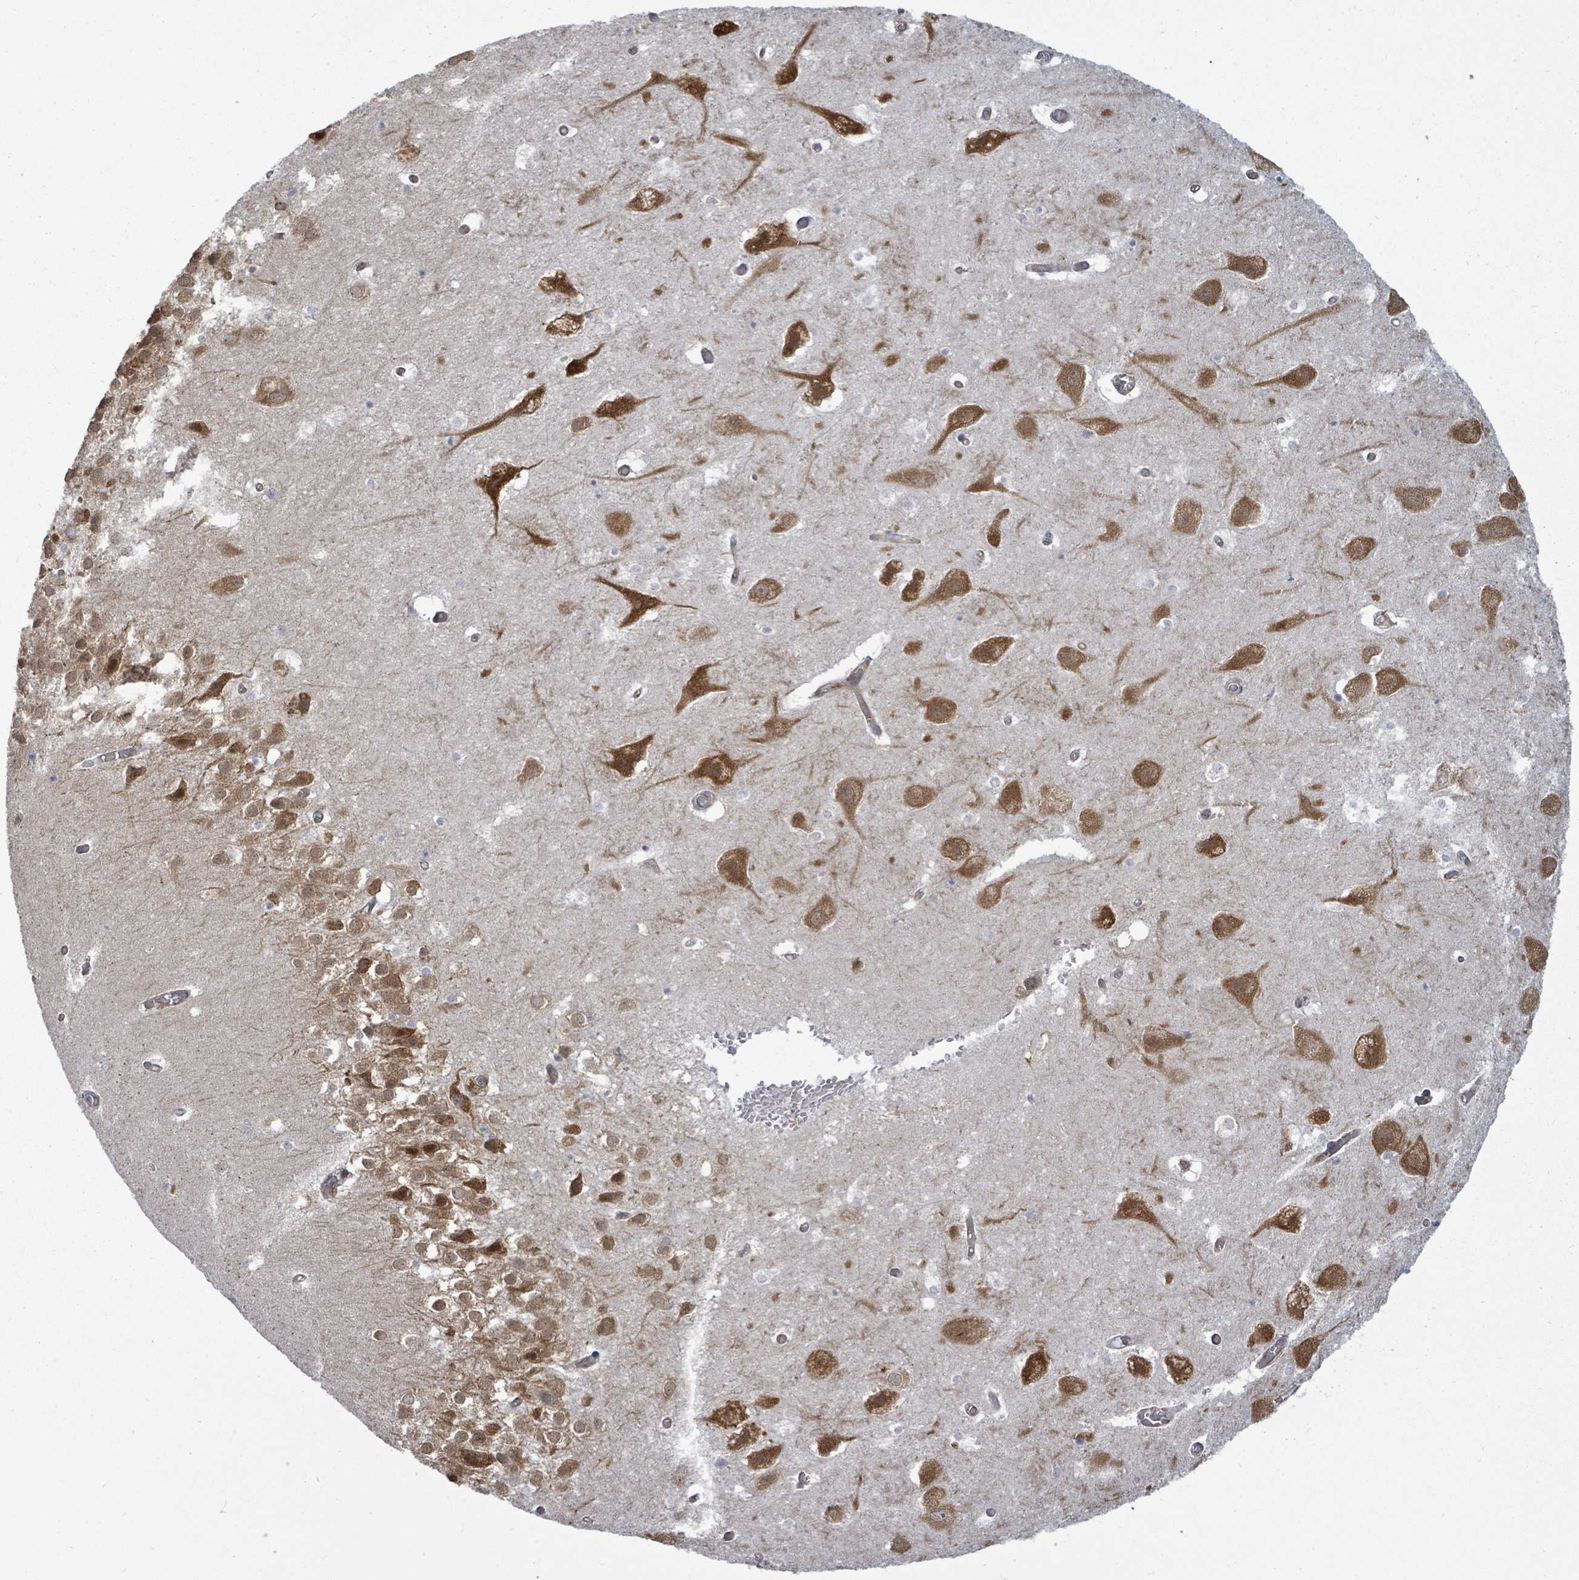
{"staining": {"intensity": "moderate", "quantity": "25%-75%", "location": "cytoplasmic/membranous"}, "tissue": "hippocampus", "cell_type": "Glial cells", "image_type": "normal", "snomed": [{"axis": "morphology", "description": "Normal tissue, NOS"}, {"axis": "topography", "description": "Hippocampus"}], "caption": "Approximately 25%-75% of glial cells in benign human hippocampus exhibit moderate cytoplasmic/membranous protein positivity as visualized by brown immunohistochemical staining.", "gene": "EIF3CL", "patient": {"sex": "female", "age": 52}}